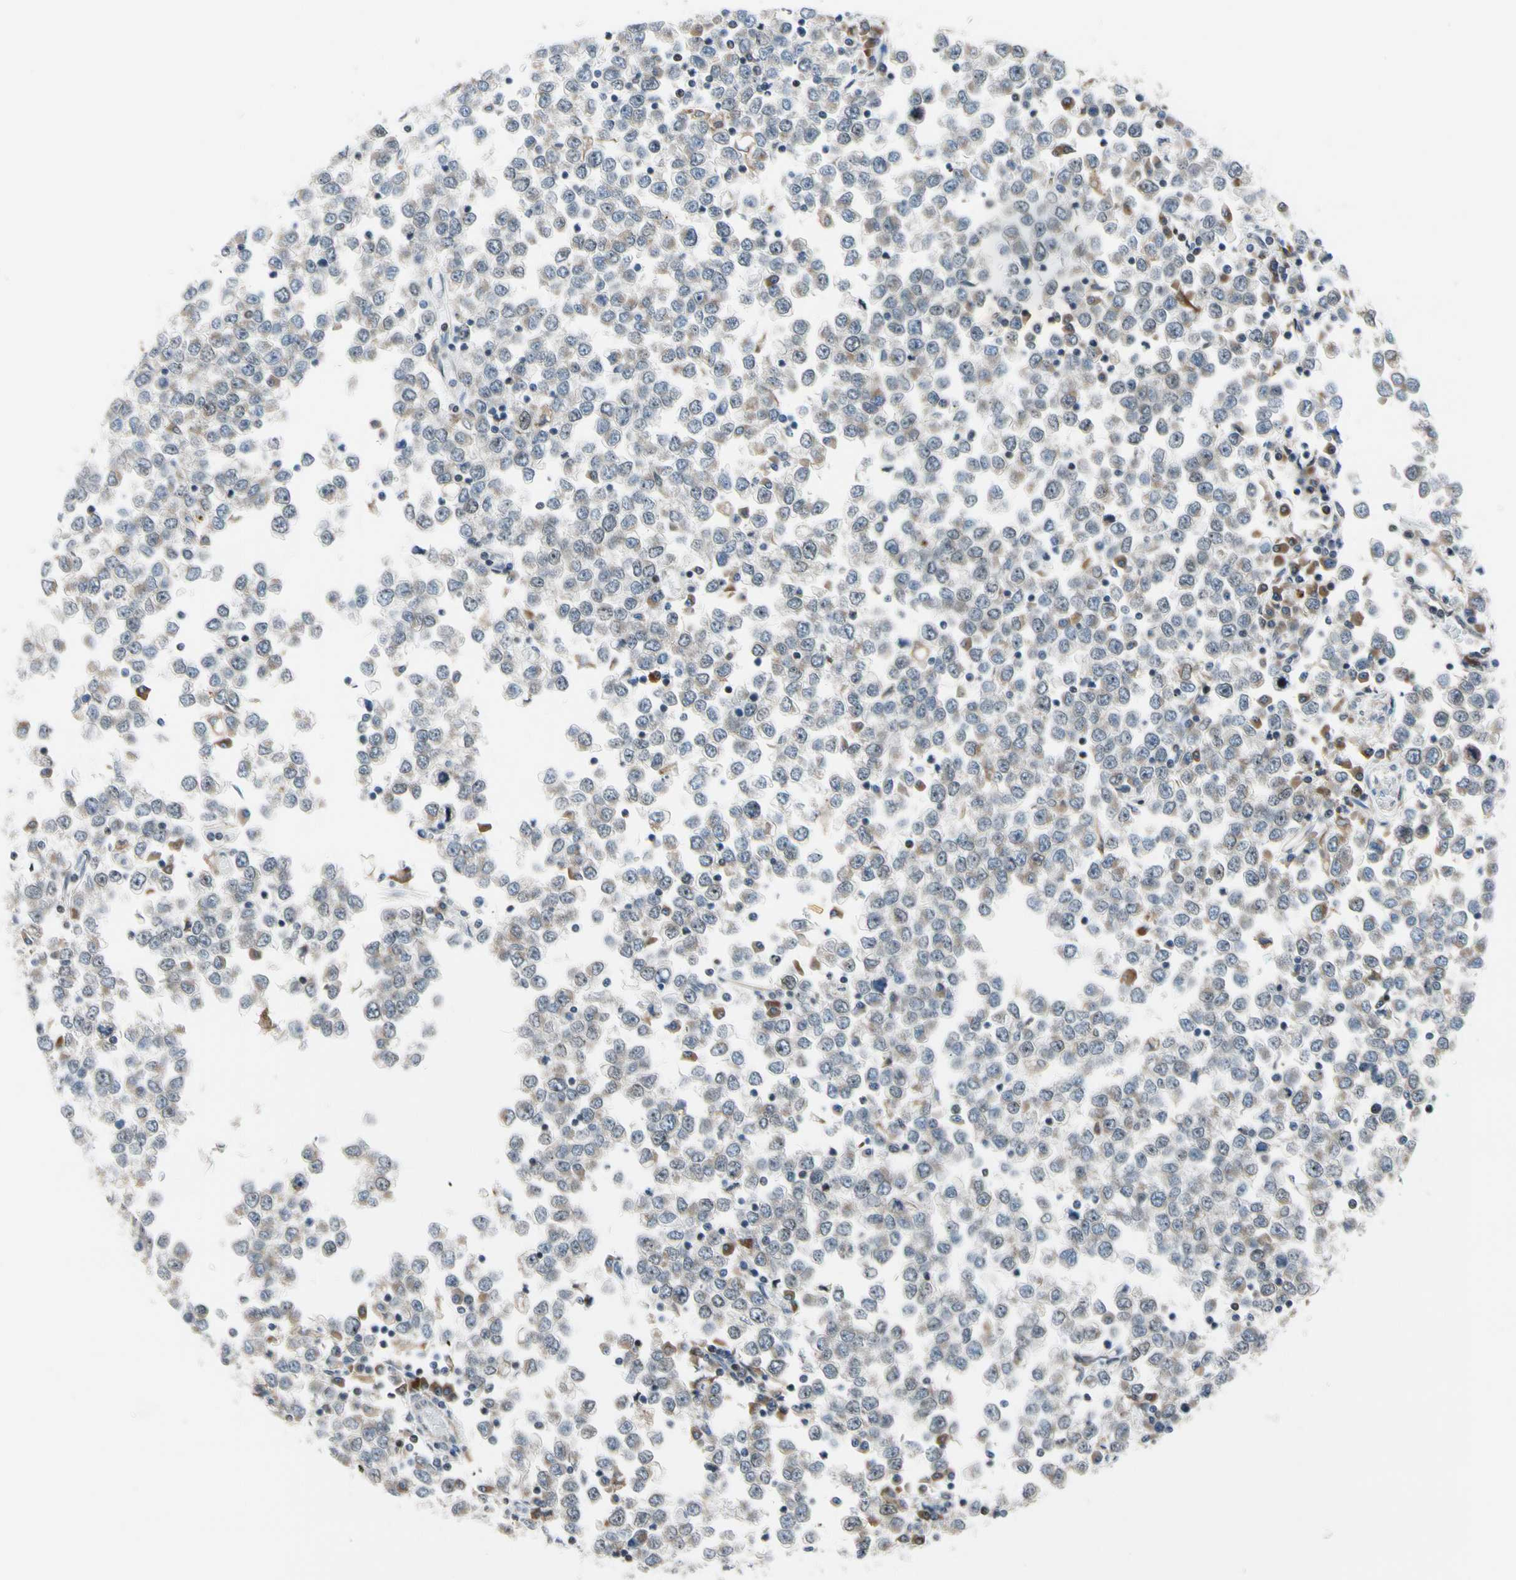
{"staining": {"intensity": "weak", "quantity": ">75%", "location": "cytoplasmic/membranous"}, "tissue": "testis cancer", "cell_type": "Tumor cells", "image_type": "cancer", "snomed": [{"axis": "morphology", "description": "Seminoma, NOS"}, {"axis": "topography", "description": "Testis"}], "caption": "Protein analysis of seminoma (testis) tissue exhibits weak cytoplasmic/membranous positivity in about >75% of tumor cells. The staining was performed using DAB, with brown indicating positive protein expression. Nuclei are stained blue with hematoxylin.", "gene": "TMED7", "patient": {"sex": "male", "age": 65}}